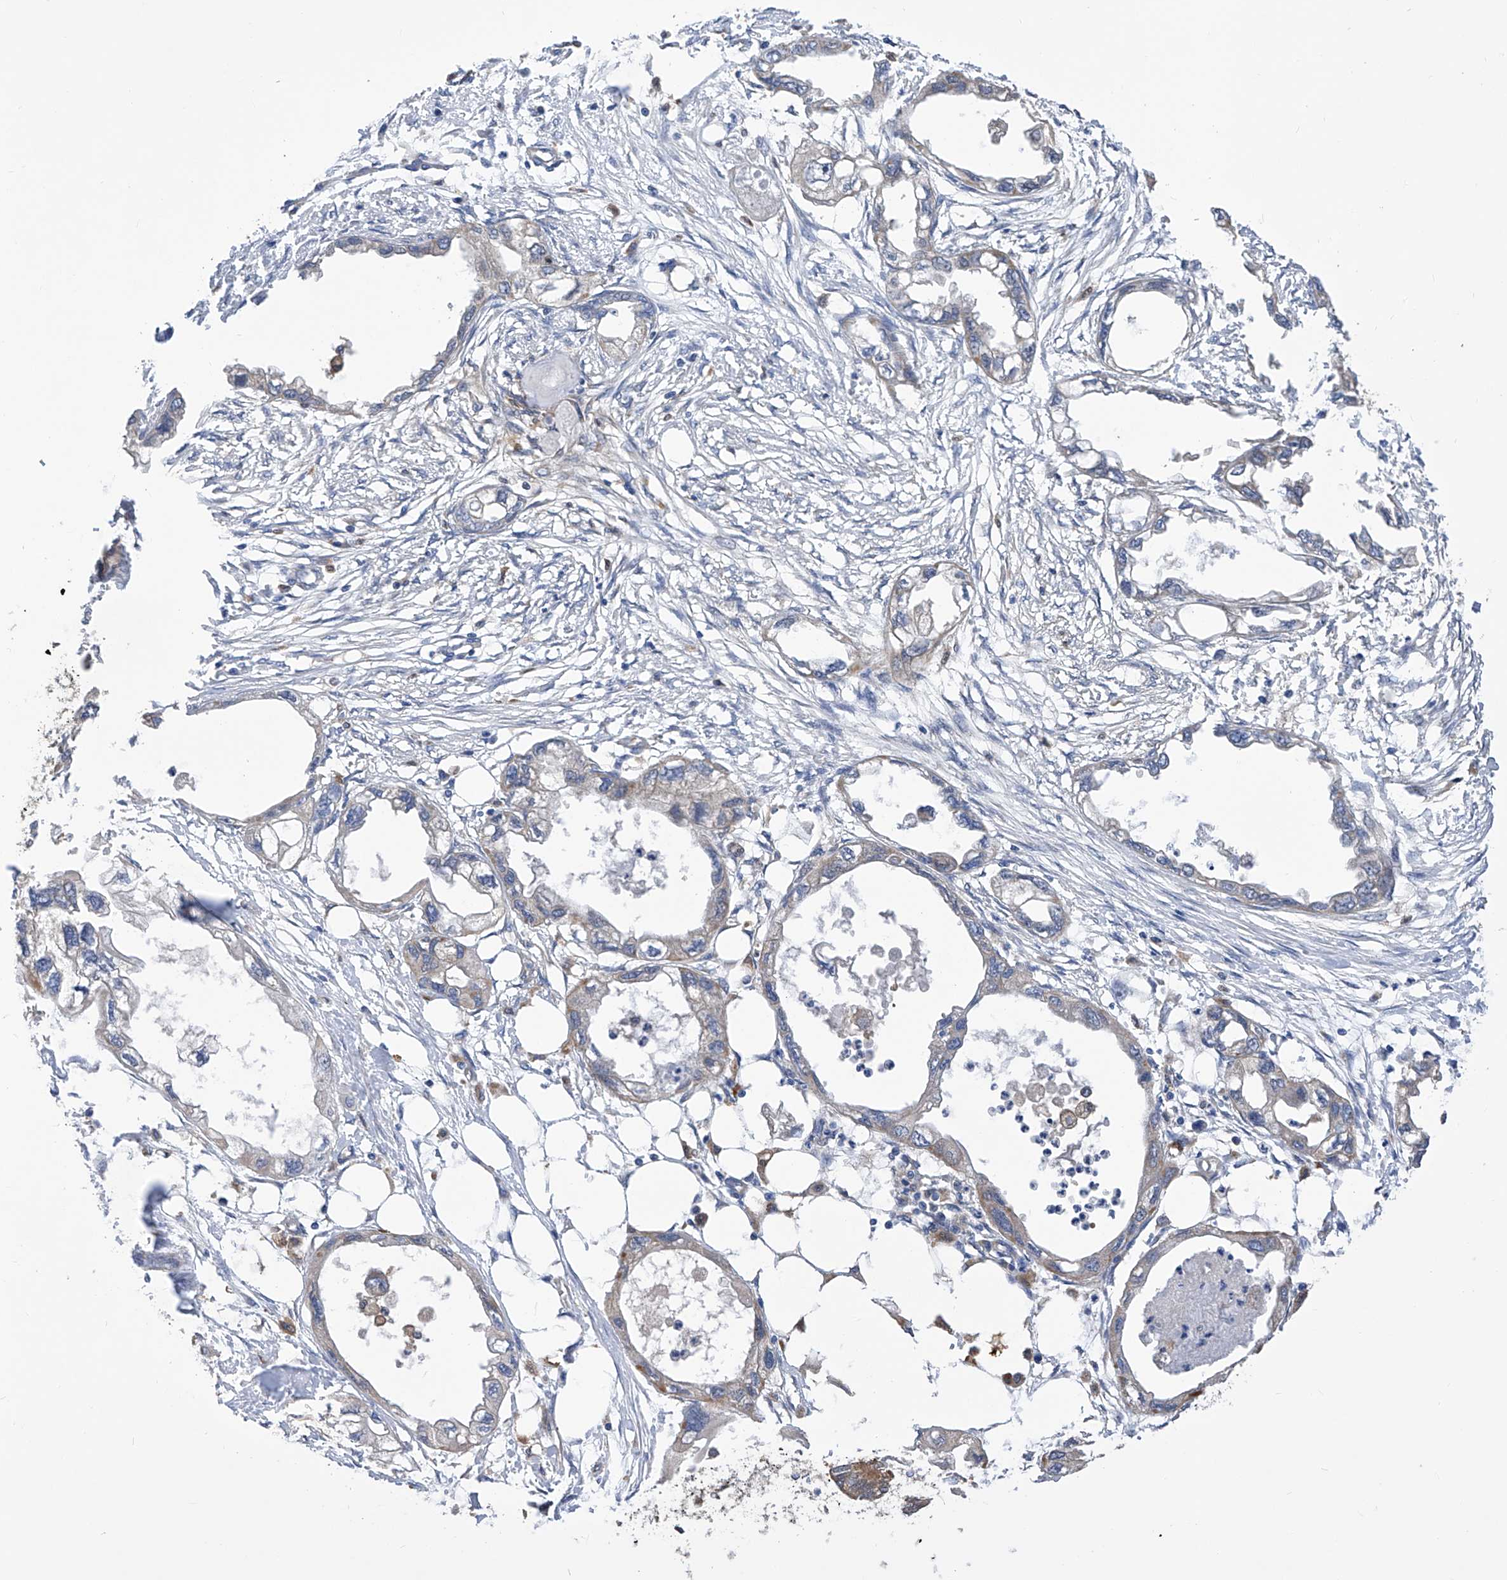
{"staining": {"intensity": "weak", "quantity": "25%-75%", "location": "cytoplasmic/membranous"}, "tissue": "endometrial cancer", "cell_type": "Tumor cells", "image_type": "cancer", "snomed": [{"axis": "morphology", "description": "Adenocarcinoma, NOS"}, {"axis": "morphology", "description": "Adenocarcinoma, metastatic, NOS"}, {"axis": "topography", "description": "Adipose tissue"}, {"axis": "topography", "description": "Endometrium"}], "caption": "About 25%-75% of tumor cells in human endometrial cancer (metastatic adenocarcinoma) show weak cytoplasmic/membranous protein positivity as visualized by brown immunohistochemical staining.", "gene": "SPATA20", "patient": {"sex": "female", "age": 67}}